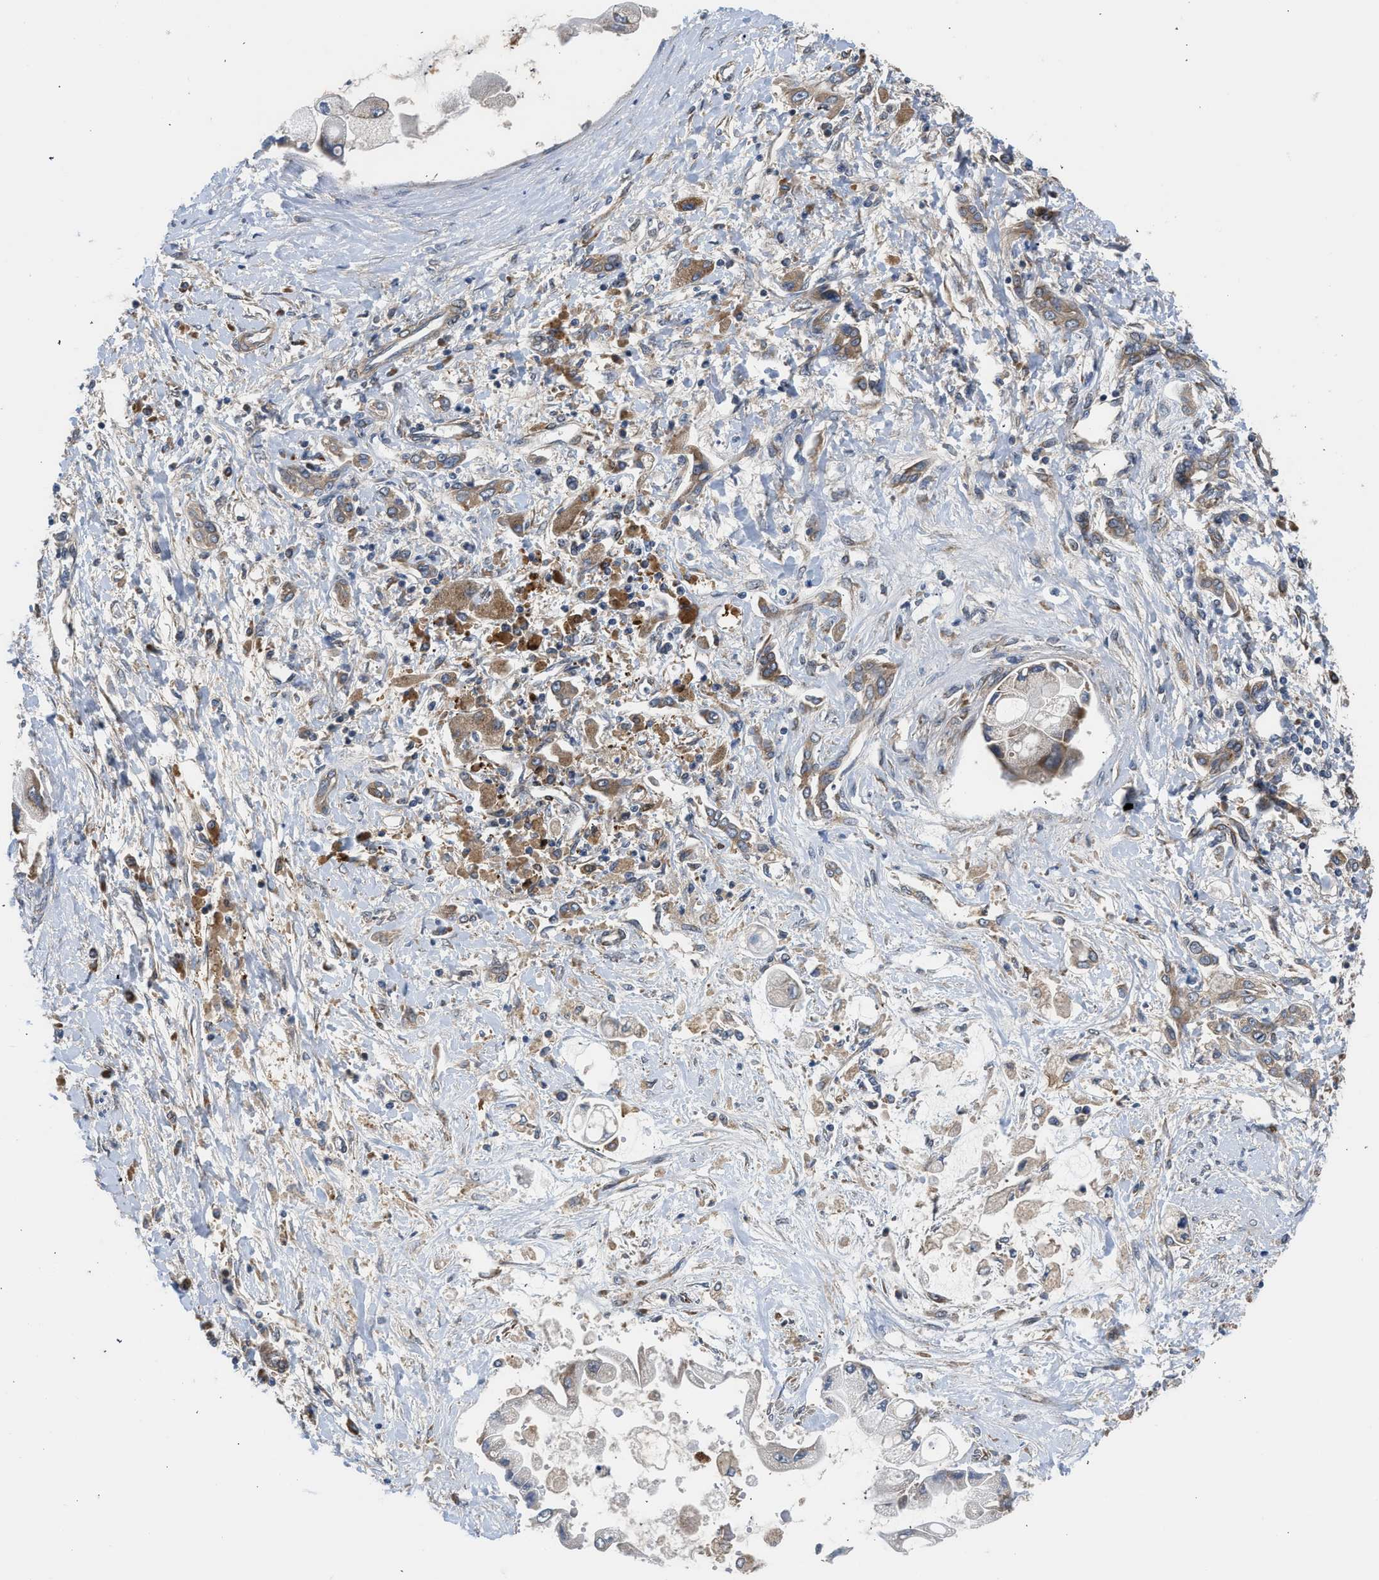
{"staining": {"intensity": "moderate", "quantity": ">75%", "location": "cytoplasmic/membranous"}, "tissue": "liver cancer", "cell_type": "Tumor cells", "image_type": "cancer", "snomed": [{"axis": "morphology", "description": "Cholangiocarcinoma"}, {"axis": "topography", "description": "Liver"}], "caption": "Tumor cells show medium levels of moderate cytoplasmic/membranous positivity in about >75% of cells in cholangiocarcinoma (liver).", "gene": "POLG2", "patient": {"sex": "male", "age": 50}}